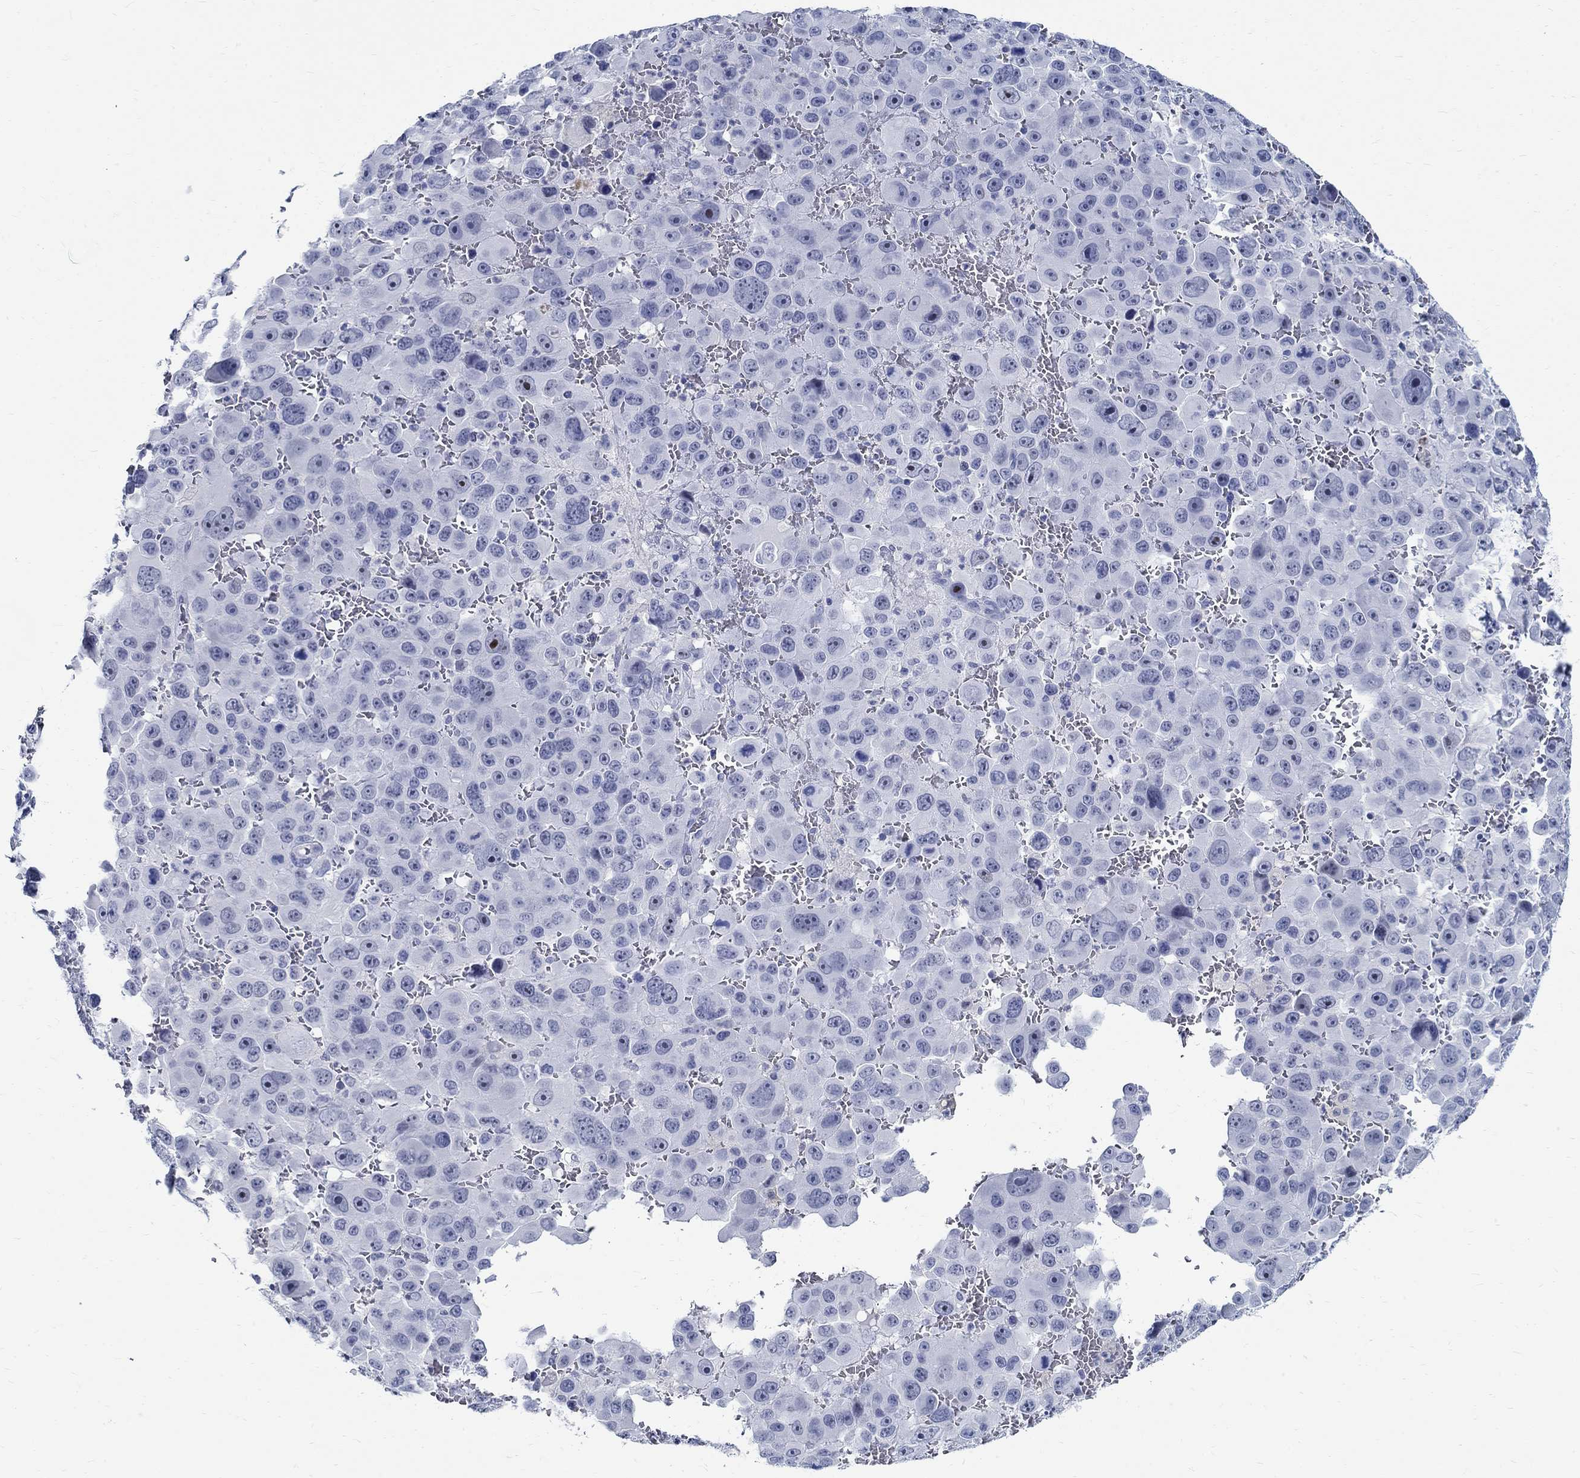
{"staining": {"intensity": "negative", "quantity": "none", "location": "none"}, "tissue": "melanoma", "cell_type": "Tumor cells", "image_type": "cancer", "snomed": [{"axis": "morphology", "description": "Malignant melanoma, NOS"}, {"axis": "topography", "description": "Skin"}], "caption": "This is a histopathology image of IHC staining of malignant melanoma, which shows no staining in tumor cells.", "gene": "BSPRY", "patient": {"sex": "female", "age": 91}}